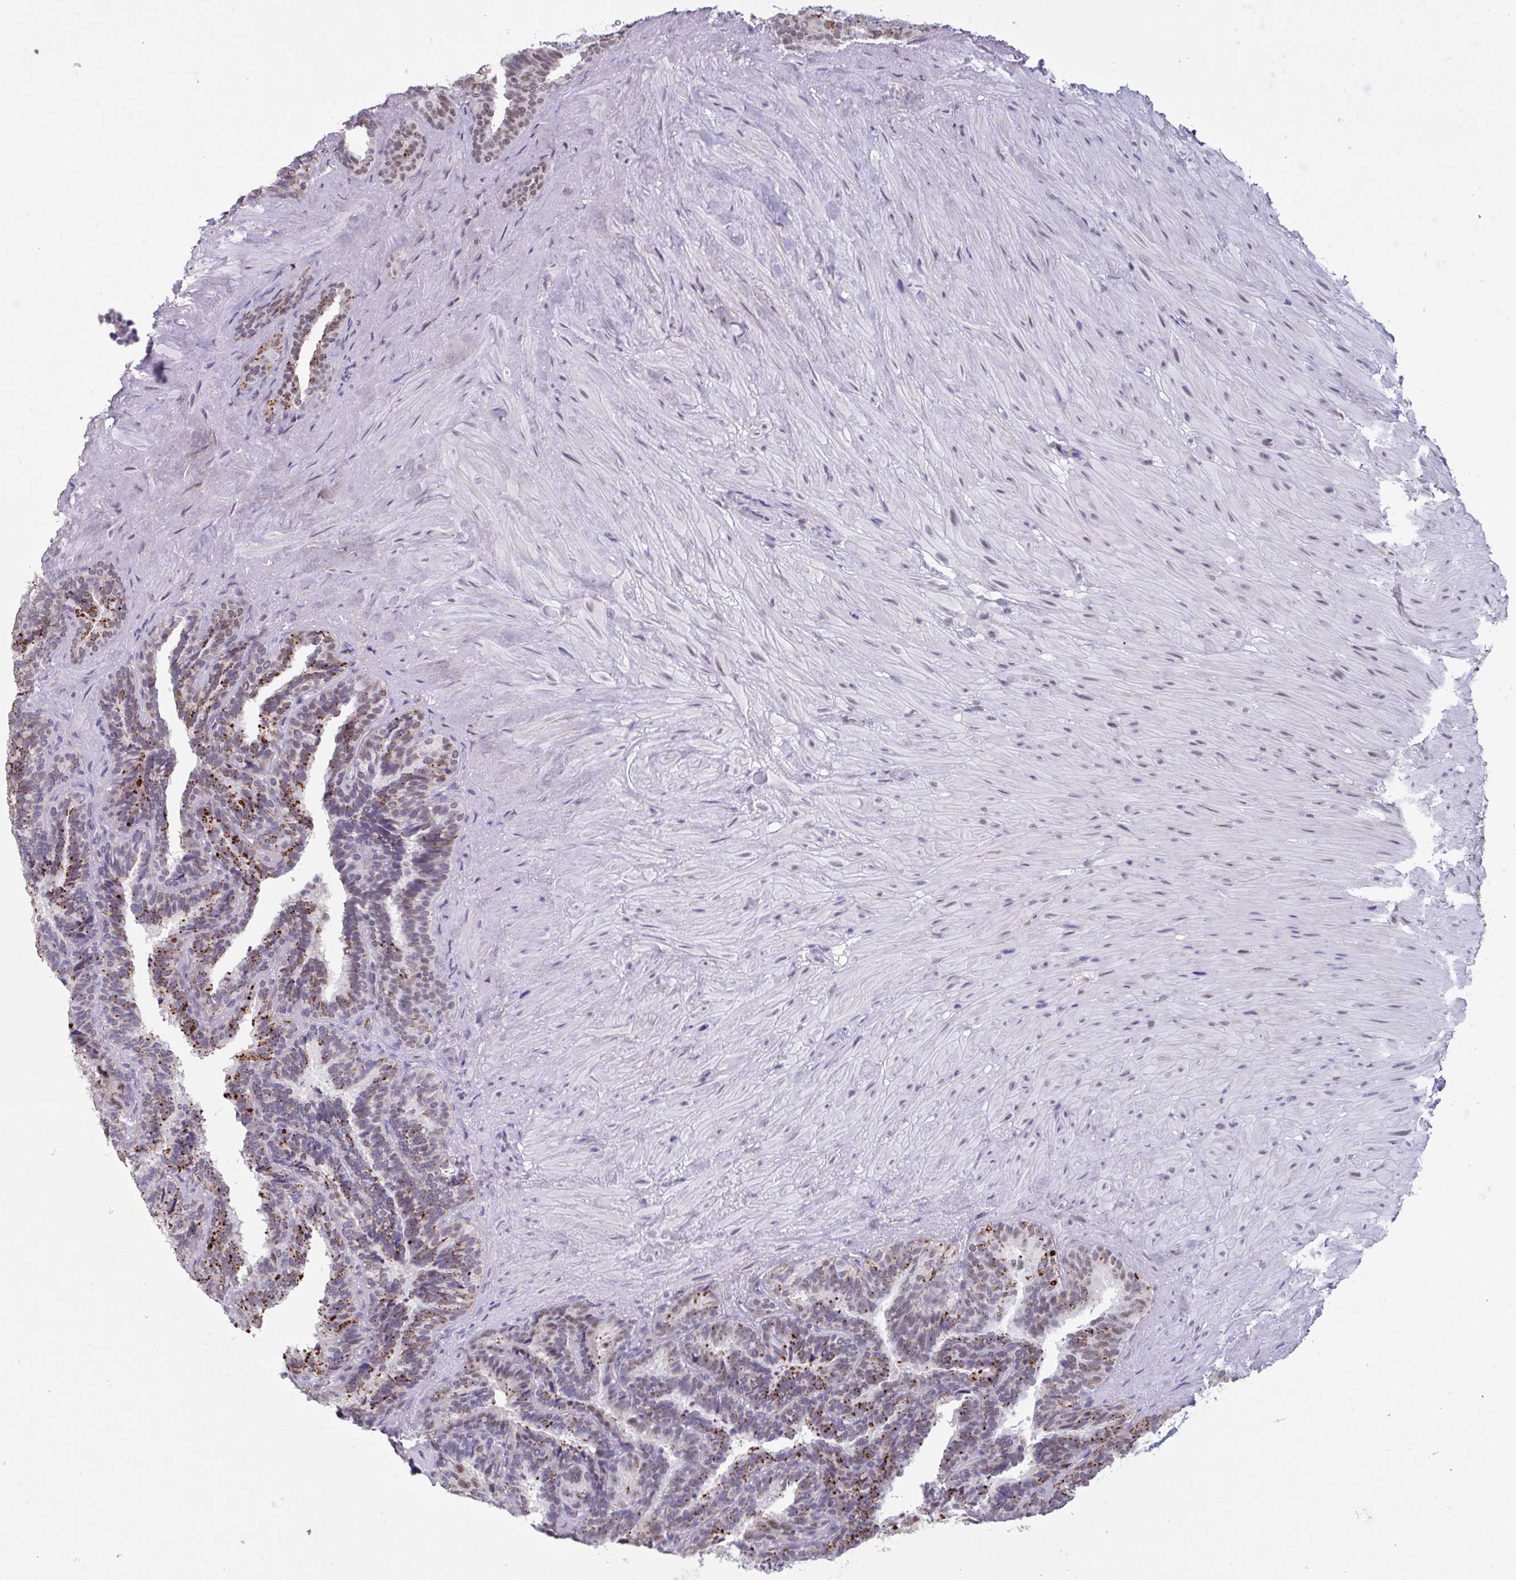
{"staining": {"intensity": "moderate", "quantity": "25%-75%", "location": "cytoplasmic/membranous,nuclear"}, "tissue": "seminal vesicle", "cell_type": "Glandular cells", "image_type": "normal", "snomed": [{"axis": "morphology", "description": "Normal tissue, NOS"}, {"axis": "topography", "description": "Seminal veicle"}], "caption": "Immunohistochemistry (IHC) (DAB (3,3'-diaminobenzidine)) staining of normal human seminal vesicle displays moderate cytoplasmic/membranous,nuclear protein positivity in approximately 25%-75% of glandular cells.", "gene": "DDX39A", "patient": {"sex": "male", "age": 60}}